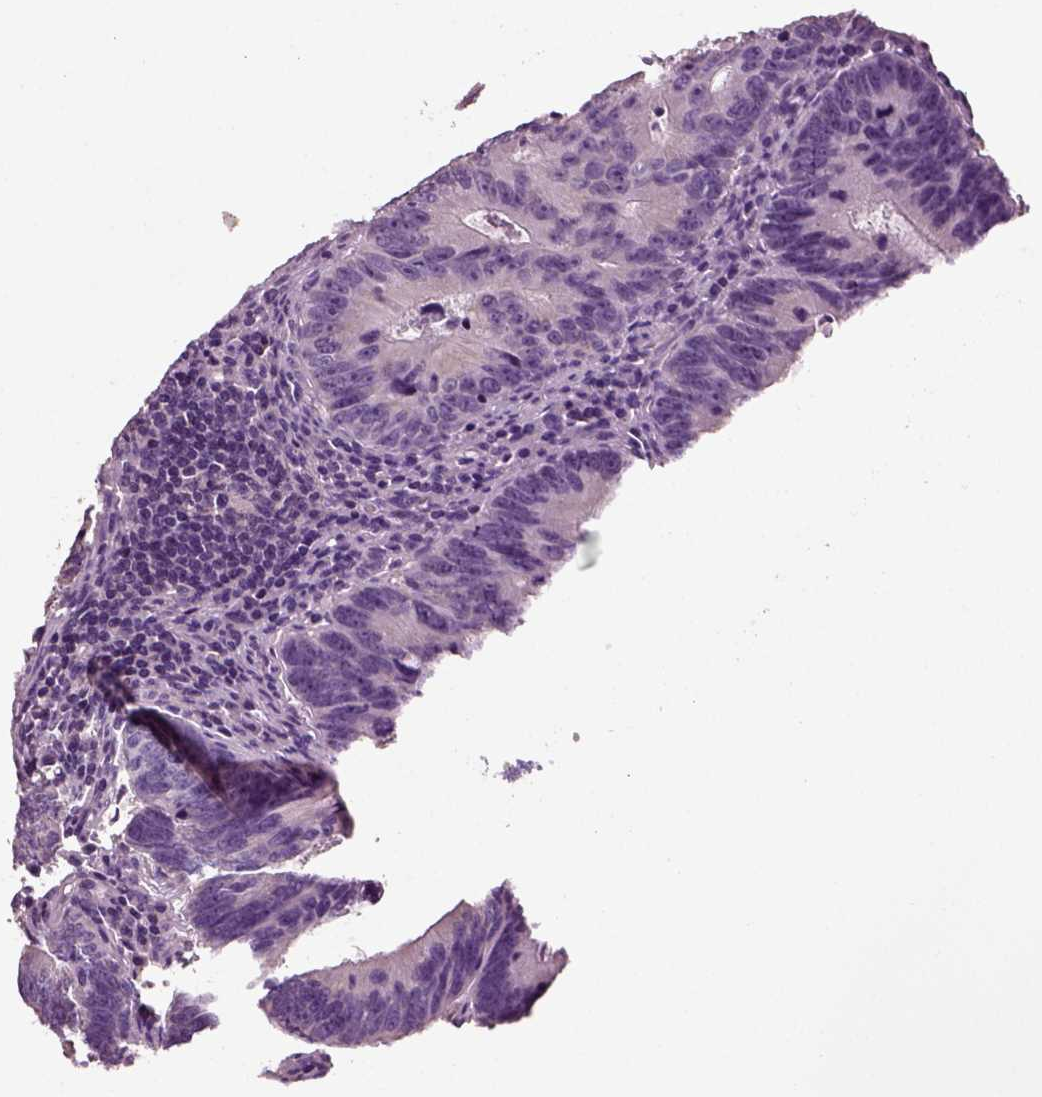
{"staining": {"intensity": "negative", "quantity": "none", "location": "none"}, "tissue": "colorectal cancer", "cell_type": "Tumor cells", "image_type": "cancer", "snomed": [{"axis": "morphology", "description": "Adenocarcinoma, NOS"}, {"axis": "topography", "description": "Colon"}], "caption": "The photomicrograph reveals no staining of tumor cells in colorectal adenocarcinoma. The staining is performed using DAB brown chromogen with nuclei counter-stained in using hematoxylin.", "gene": "DEFB118", "patient": {"sex": "female", "age": 87}}